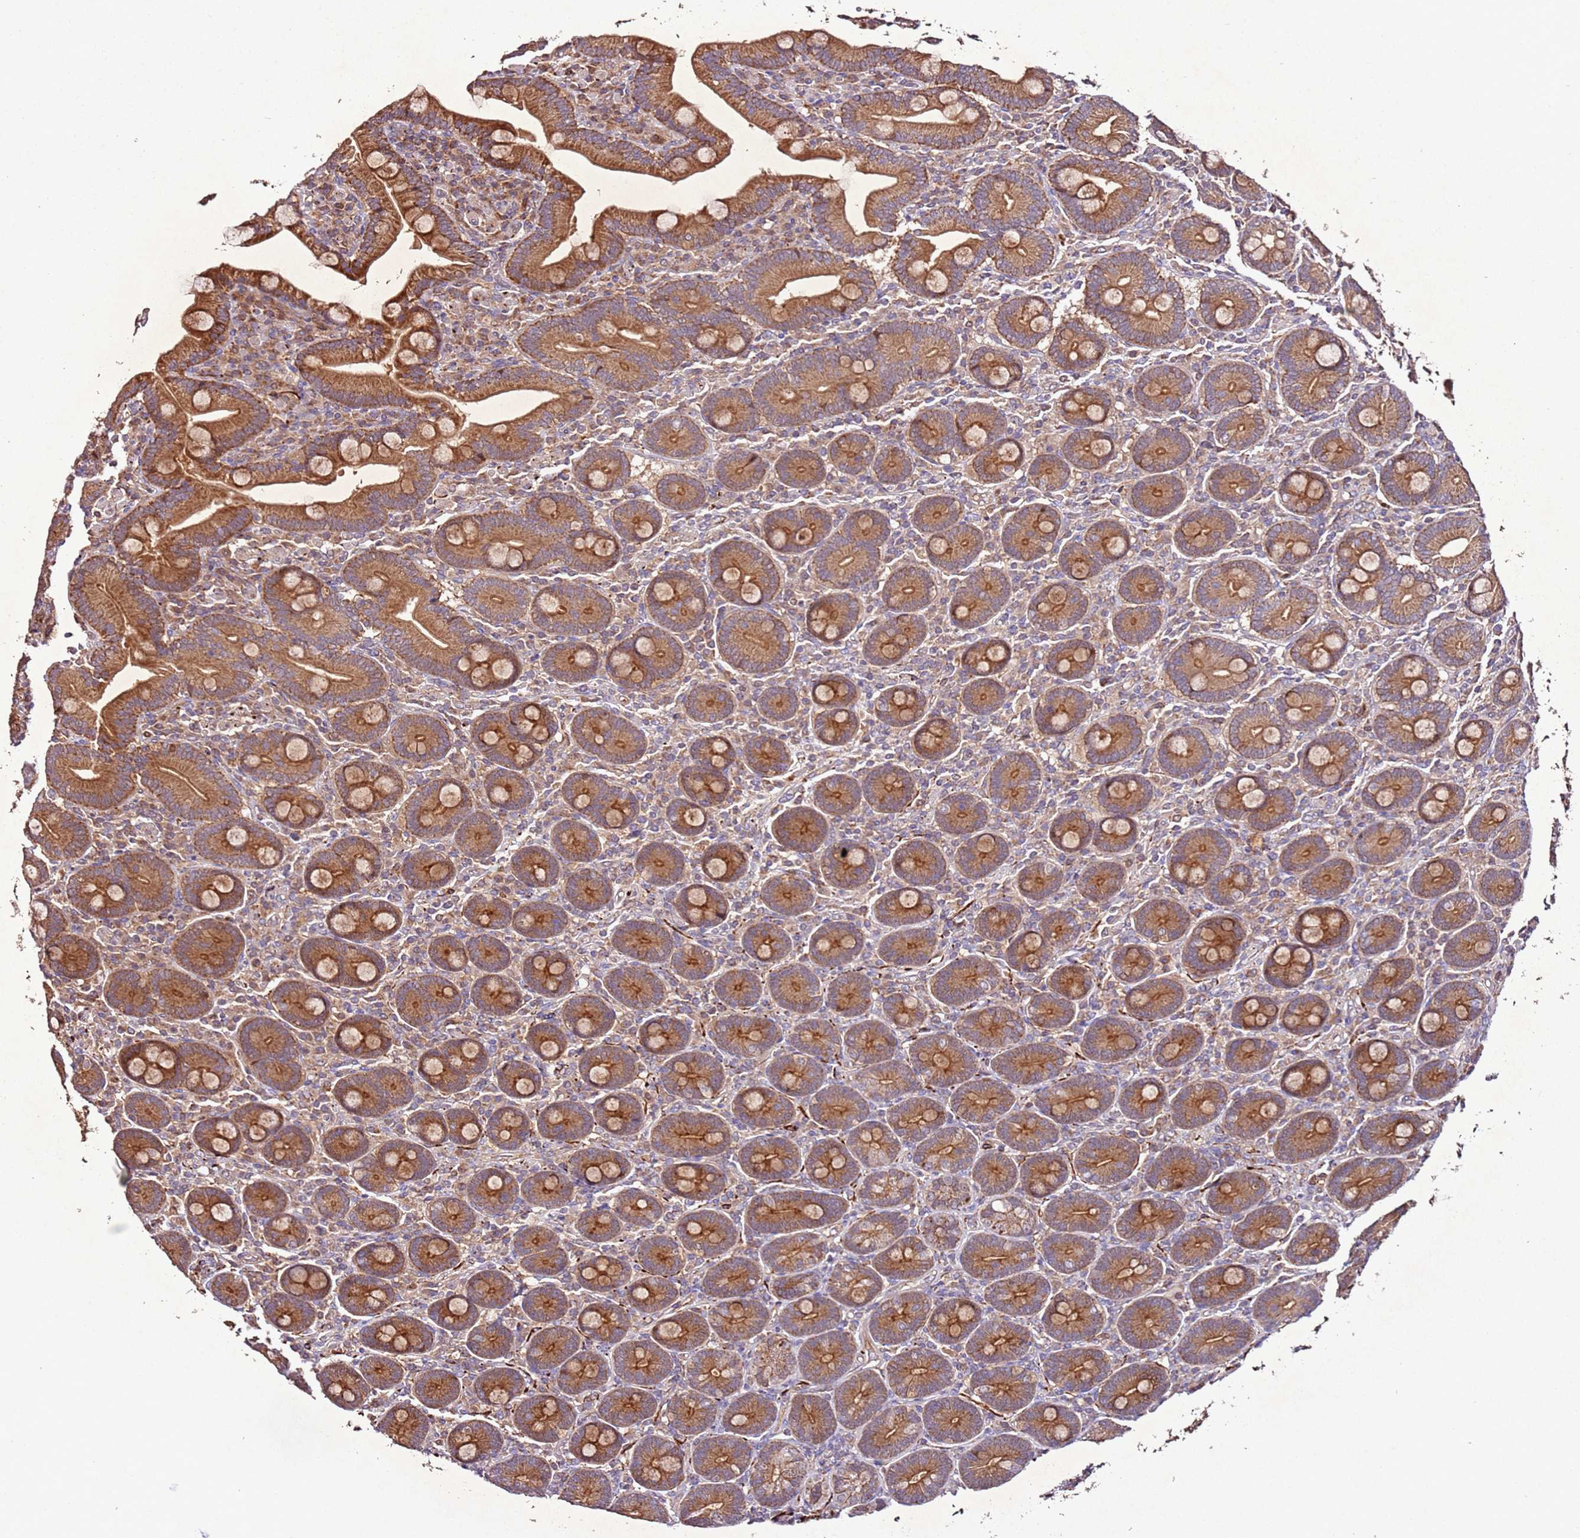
{"staining": {"intensity": "strong", "quantity": ">75%", "location": "cytoplasmic/membranous"}, "tissue": "duodenum", "cell_type": "Glandular cells", "image_type": "normal", "snomed": [{"axis": "morphology", "description": "Normal tissue, NOS"}, {"axis": "topography", "description": "Duodenum"}], "caption": "DAB immunohistochemical staining of benign human duodenum reveals strong cytoplasmic/membranous protein positivity in approximately >75% of glandular cells.", "gene": "PTMA", "patient": {"sex": "female", "age": 62}}